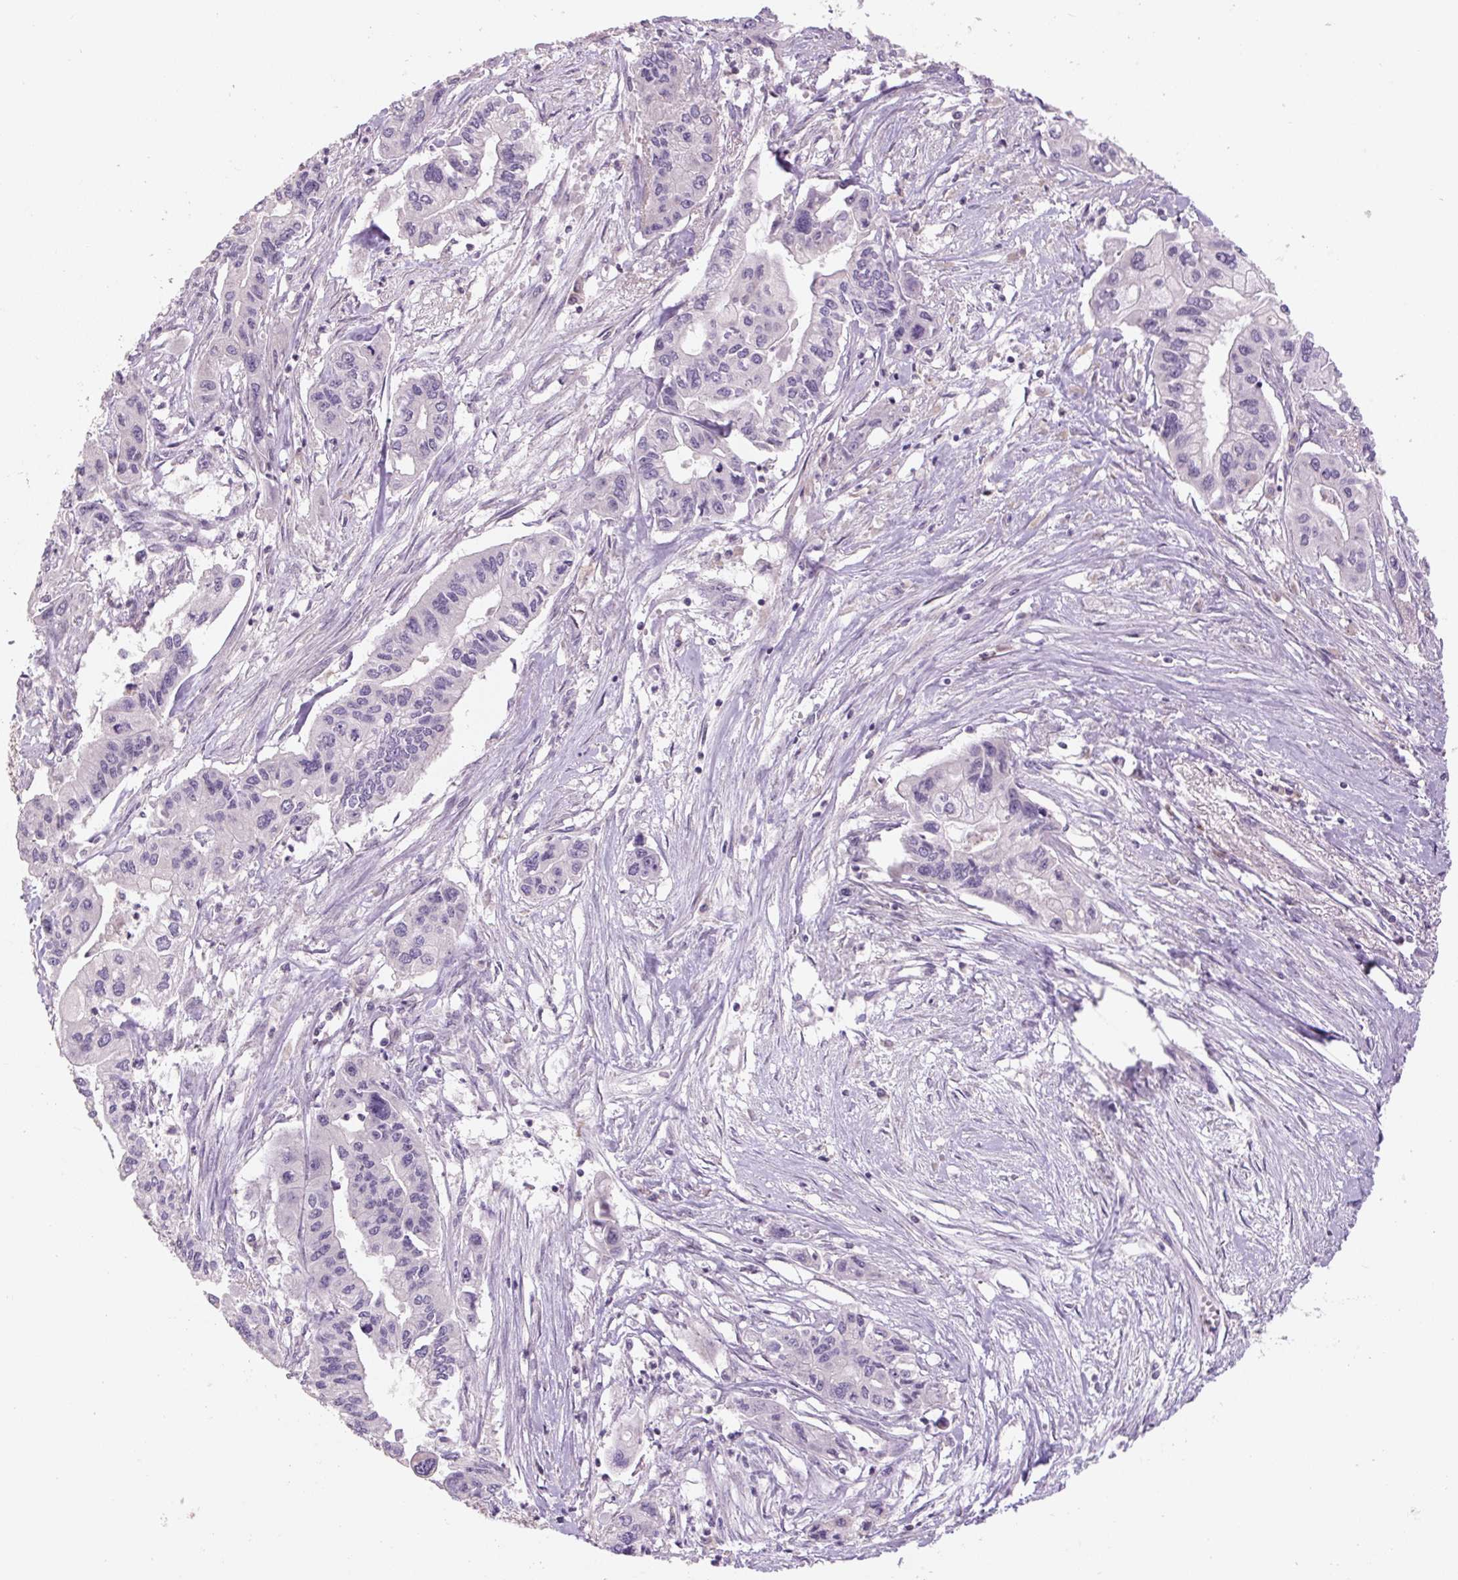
{"staining": {"intensity": "negative", "quantity": "none", "location": "none"}, "tissue": "pancreatic cancer", "cell_type": "Tumor cells", "image_type": "cancer", "snomed": [{"axis": "morphology", "description": "Adenocarcinoma, NOS"}, {"axis": "topography", "description": "Pancreas"}], "caption": "Immunohistochemistry (IHC) image of adenocarcinoma (pancreatic) stained for a protein (brown), which demonstrates no positivity in tumor cells. (Brightfield microscopy of DAB immunohistochemistry (IHC) at high magnification).", "gene": "TMEM100", "patient": {"sex": "male", "age": 62}}